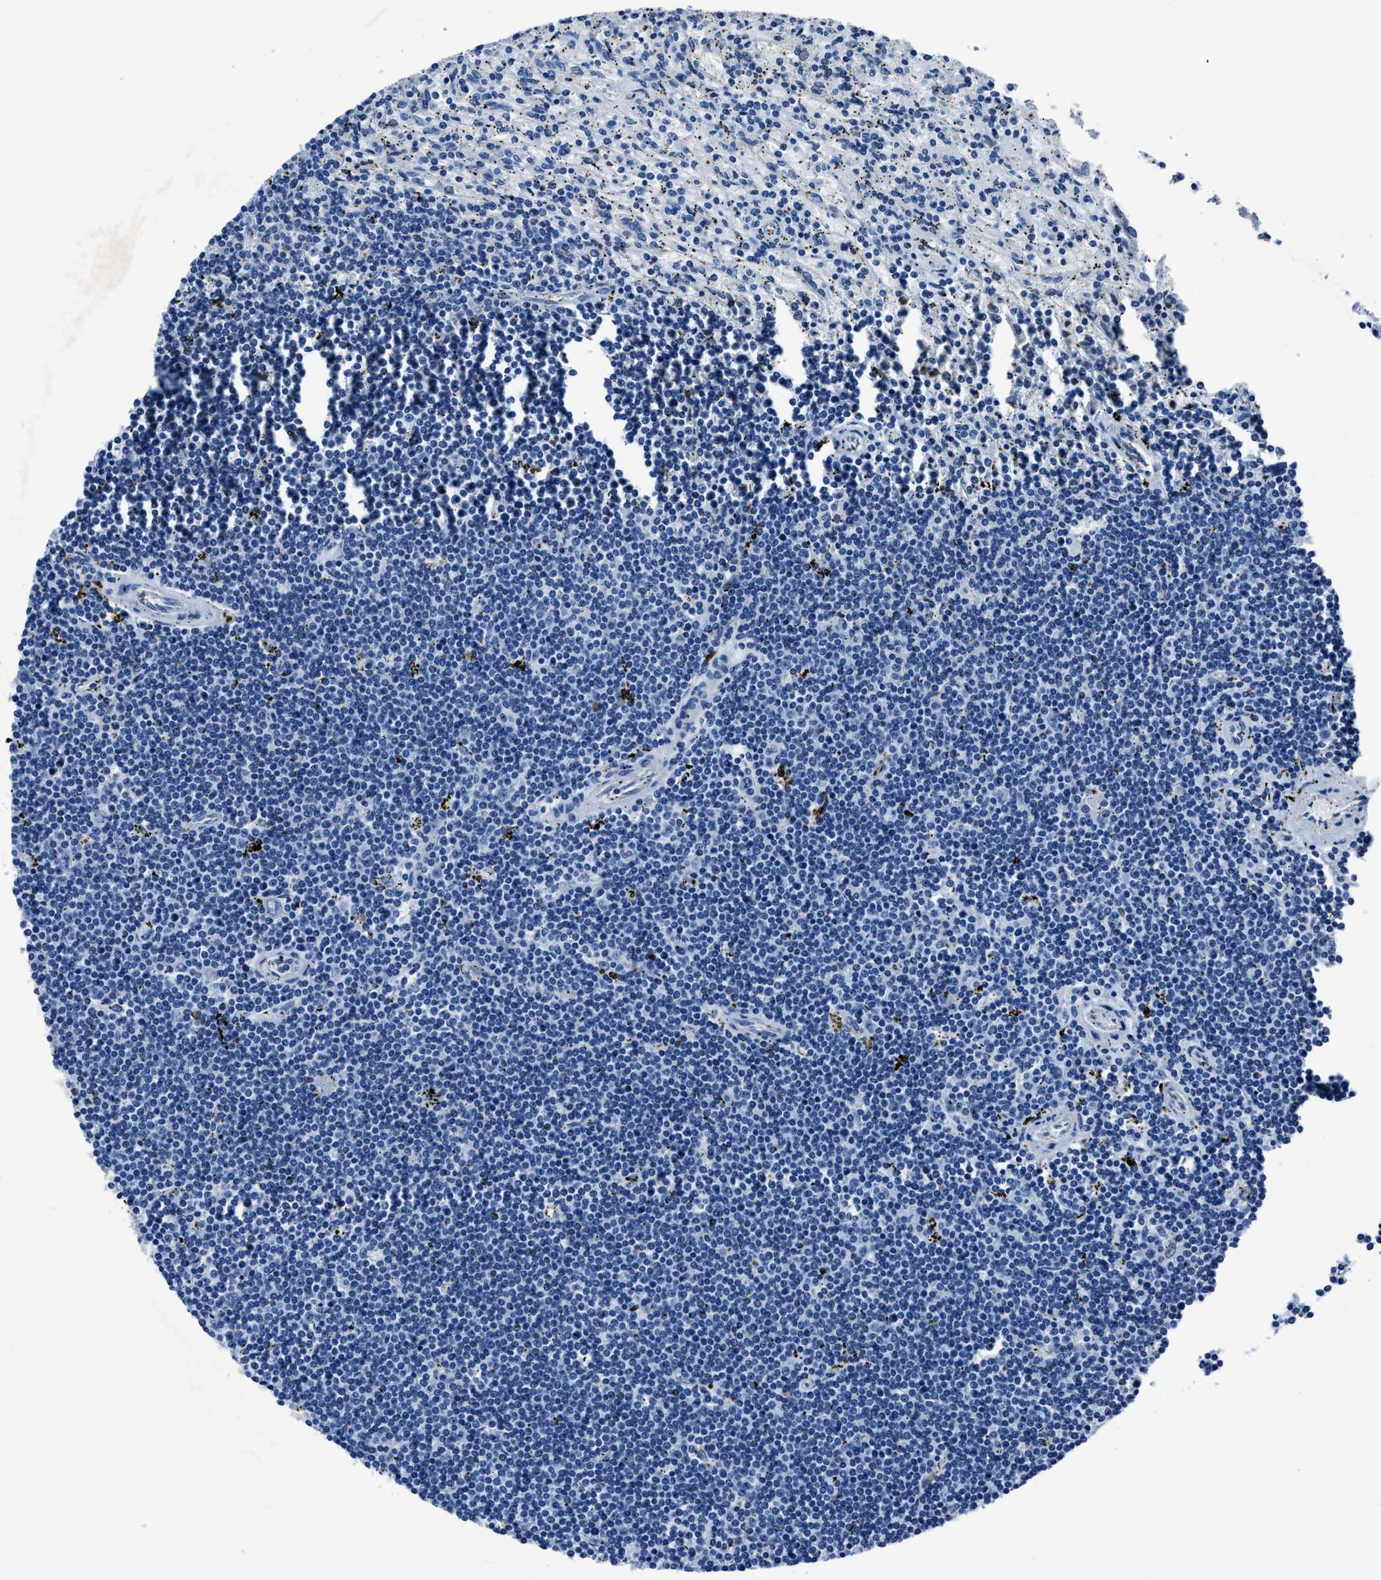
{"staining": {"intensity": "negative", "quantity": "none", "location": "none"}, "tissue": "lymphoma", "cell_type": "Tumor cells", "image_type": "cancer", "snomed": [{"axis": "morphology", "description": "Malignant lymphoma, non-Hodgkin's type, Low grade"}, {"axis": "topography", "description": "Spleen"}], "caption": "High power microscopy photomicrograph of an immunohistochemistry histopathology image of lymphoma, revealing no significant expression in tumor cells.", "gene": "NACAD", "patient": {"sex": "male", "age": 76}}